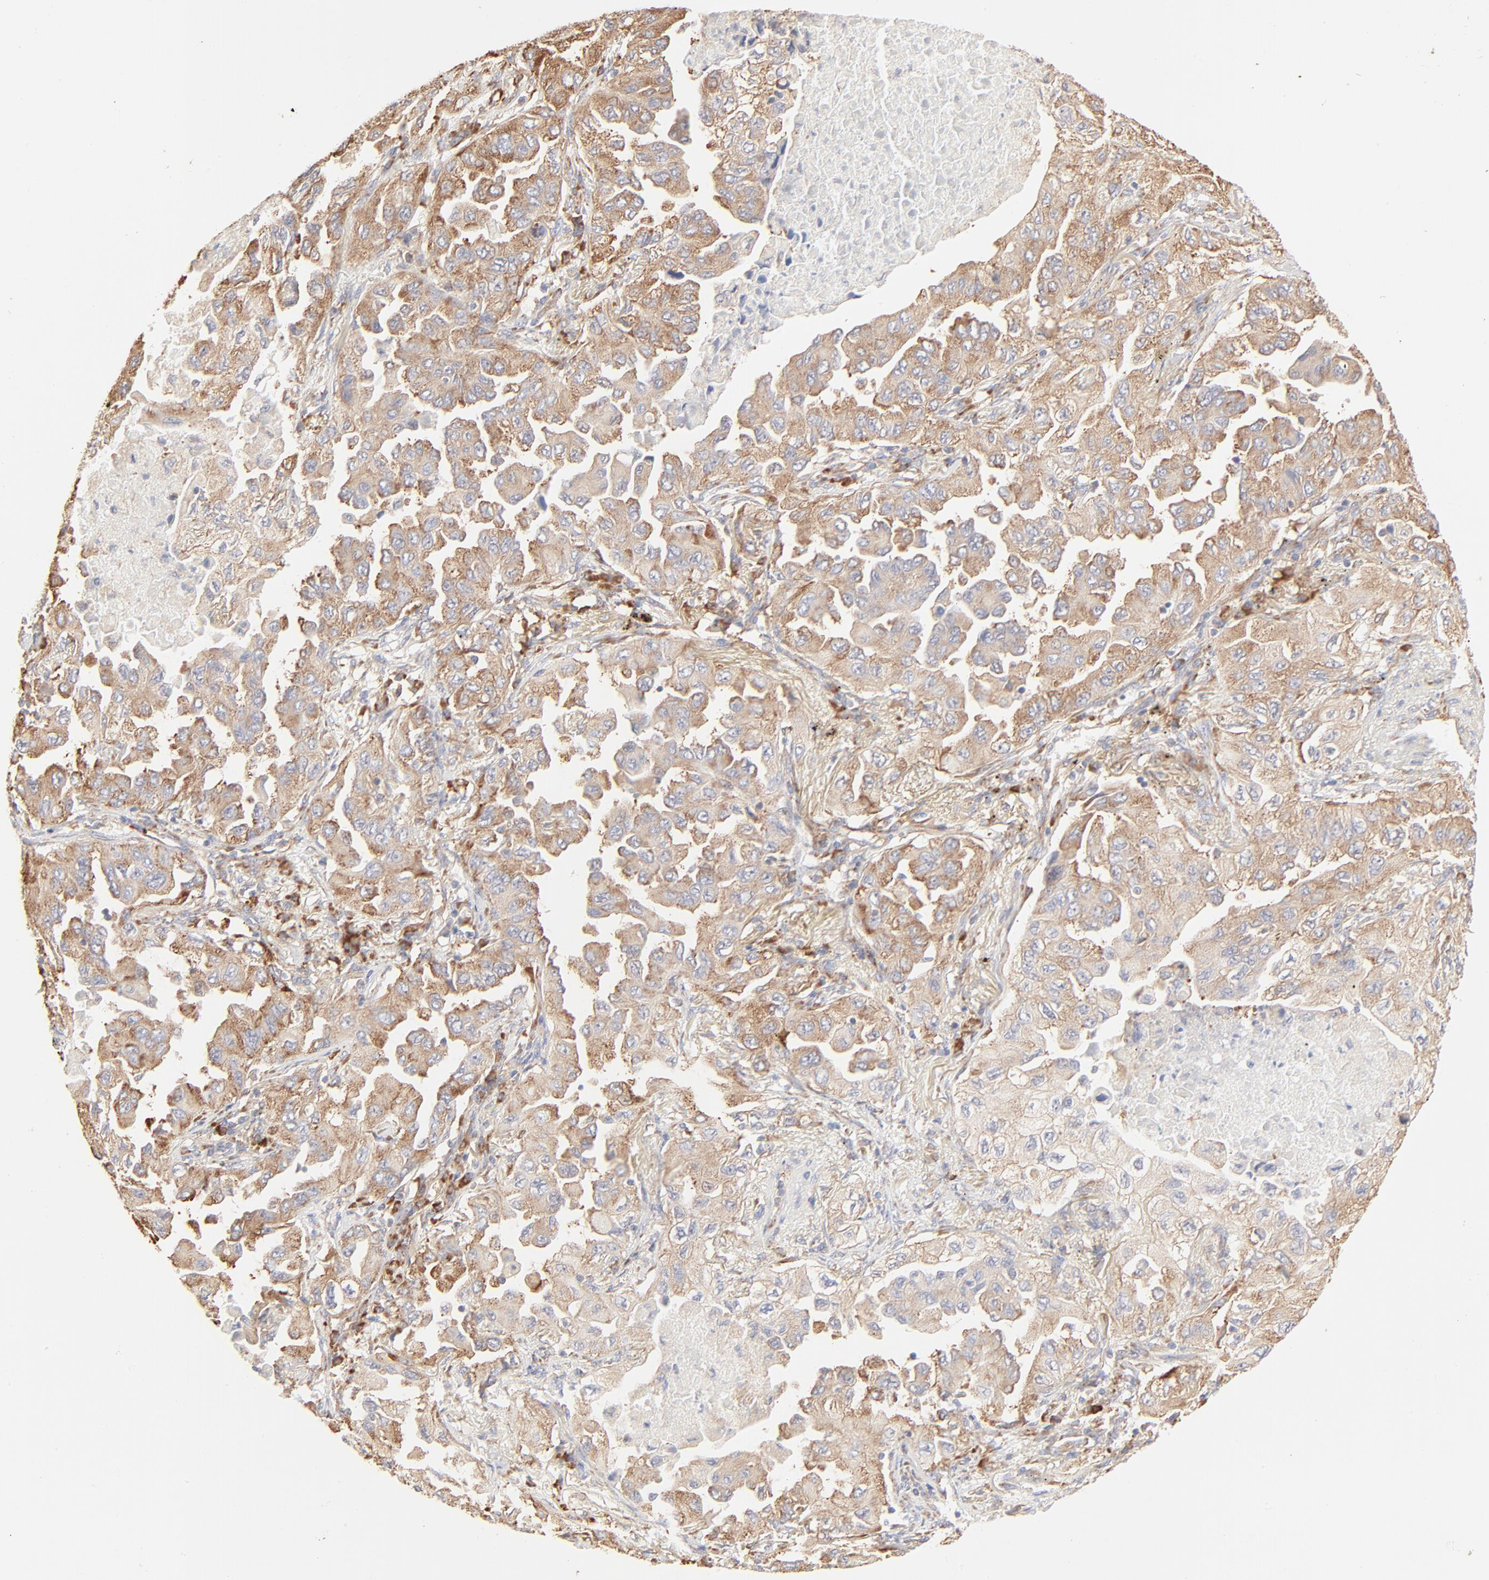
{"staining": {"intensity": "moderate", "quantity": ">75%", "location": "cytoplasmic/membranous"}, "tissue": "lung cancer", "cell_type": "Tumor cells", "image_type": "cancer", "snomed": [{"axis": "morphology", "description": "Adenocarcinoma, NOS"}, {"axis": "topography", "description": "Lung"}], "caption": "This micrograph exhibits immunohistochemistry staining of human lung cancer, with medium moderate cytoplasmic/membranous expression in approximately >75% of tumor cells.", "gene": "RPS20", "patient": {"sex": "female", "age": 65}}